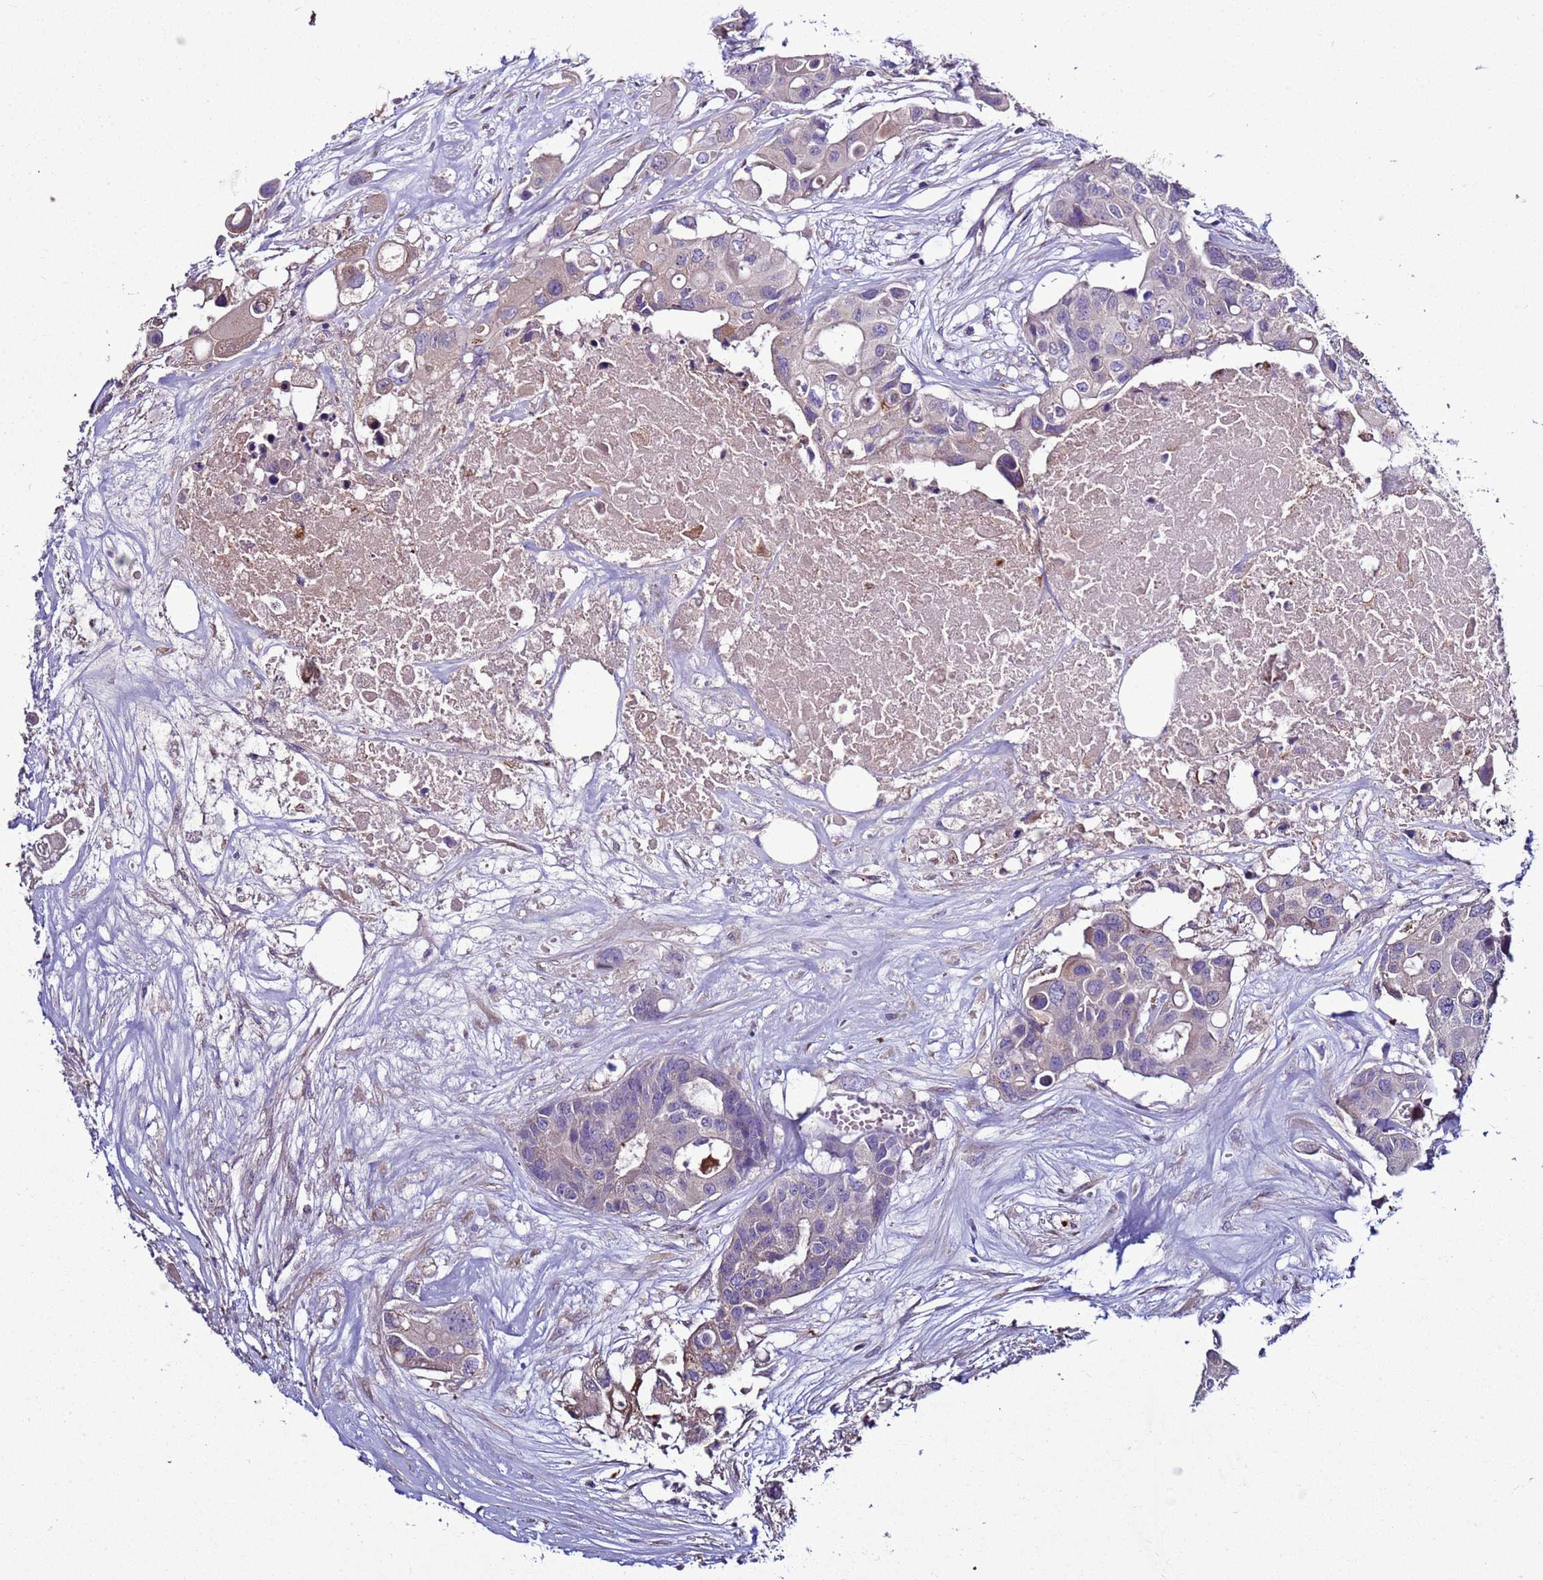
{"staining": {"intensity": "negative", "quantity": "none", "location": "none"}, "tissue": "colorectal cancer", "cell_type": "Tumor cells", "image_type": "cancer", "snomed": [{"axis": "morphology", "description": "Adenocarcinoma, NOS"}, {"axis": "topography", "description": "Colon"}], "caption": "IHC of colorectal cancer reveals no expression in tumor cells. (DAB IHC visualized using brightfield microscopy, high magnification).", "gene": "RABL2B", "patient": {"sex": "male", "age": 77}}